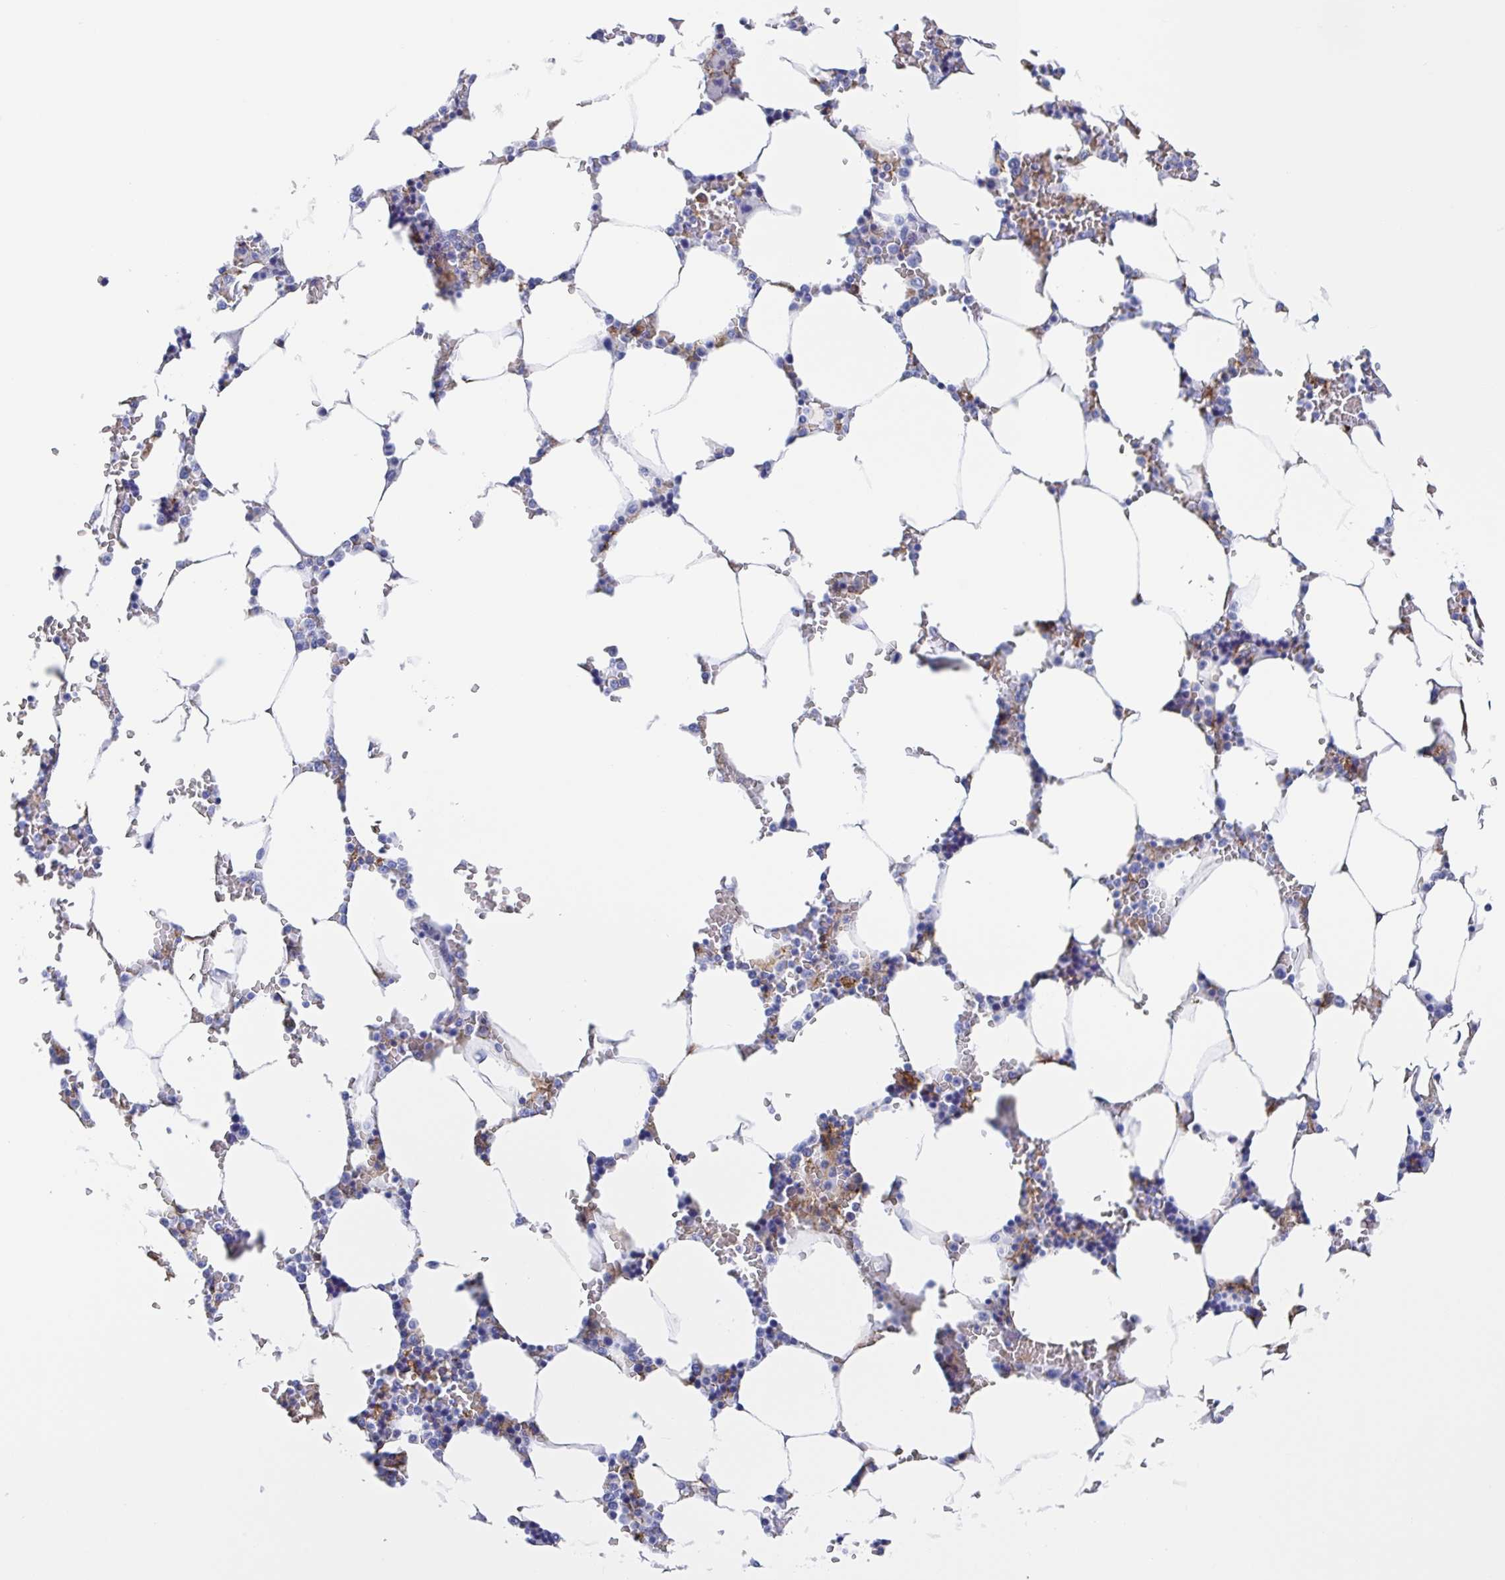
{"staining": {"intensity": "weak", "quantity": "25%-75%", "location": "cytoplasmic/membranous"}, "tissue": "bone marrow", "cell_type": "Hematopoietic cells", "image_type": "normal", "snomed": [{"axis": "morphology", "description": "Normal tissue, NOS"}, {"axis": "topography", "description": "Bone marrow"}], "caption": "Protein positivity by immunohistochemistry (IHC) reveals weak cytoplasmic/membranous staining in approximately 25%-75% of hematopoietic cells in normal bone marrow.", "gene": "FCGR3A", "patient": {"sex": "male", "age": 64}}